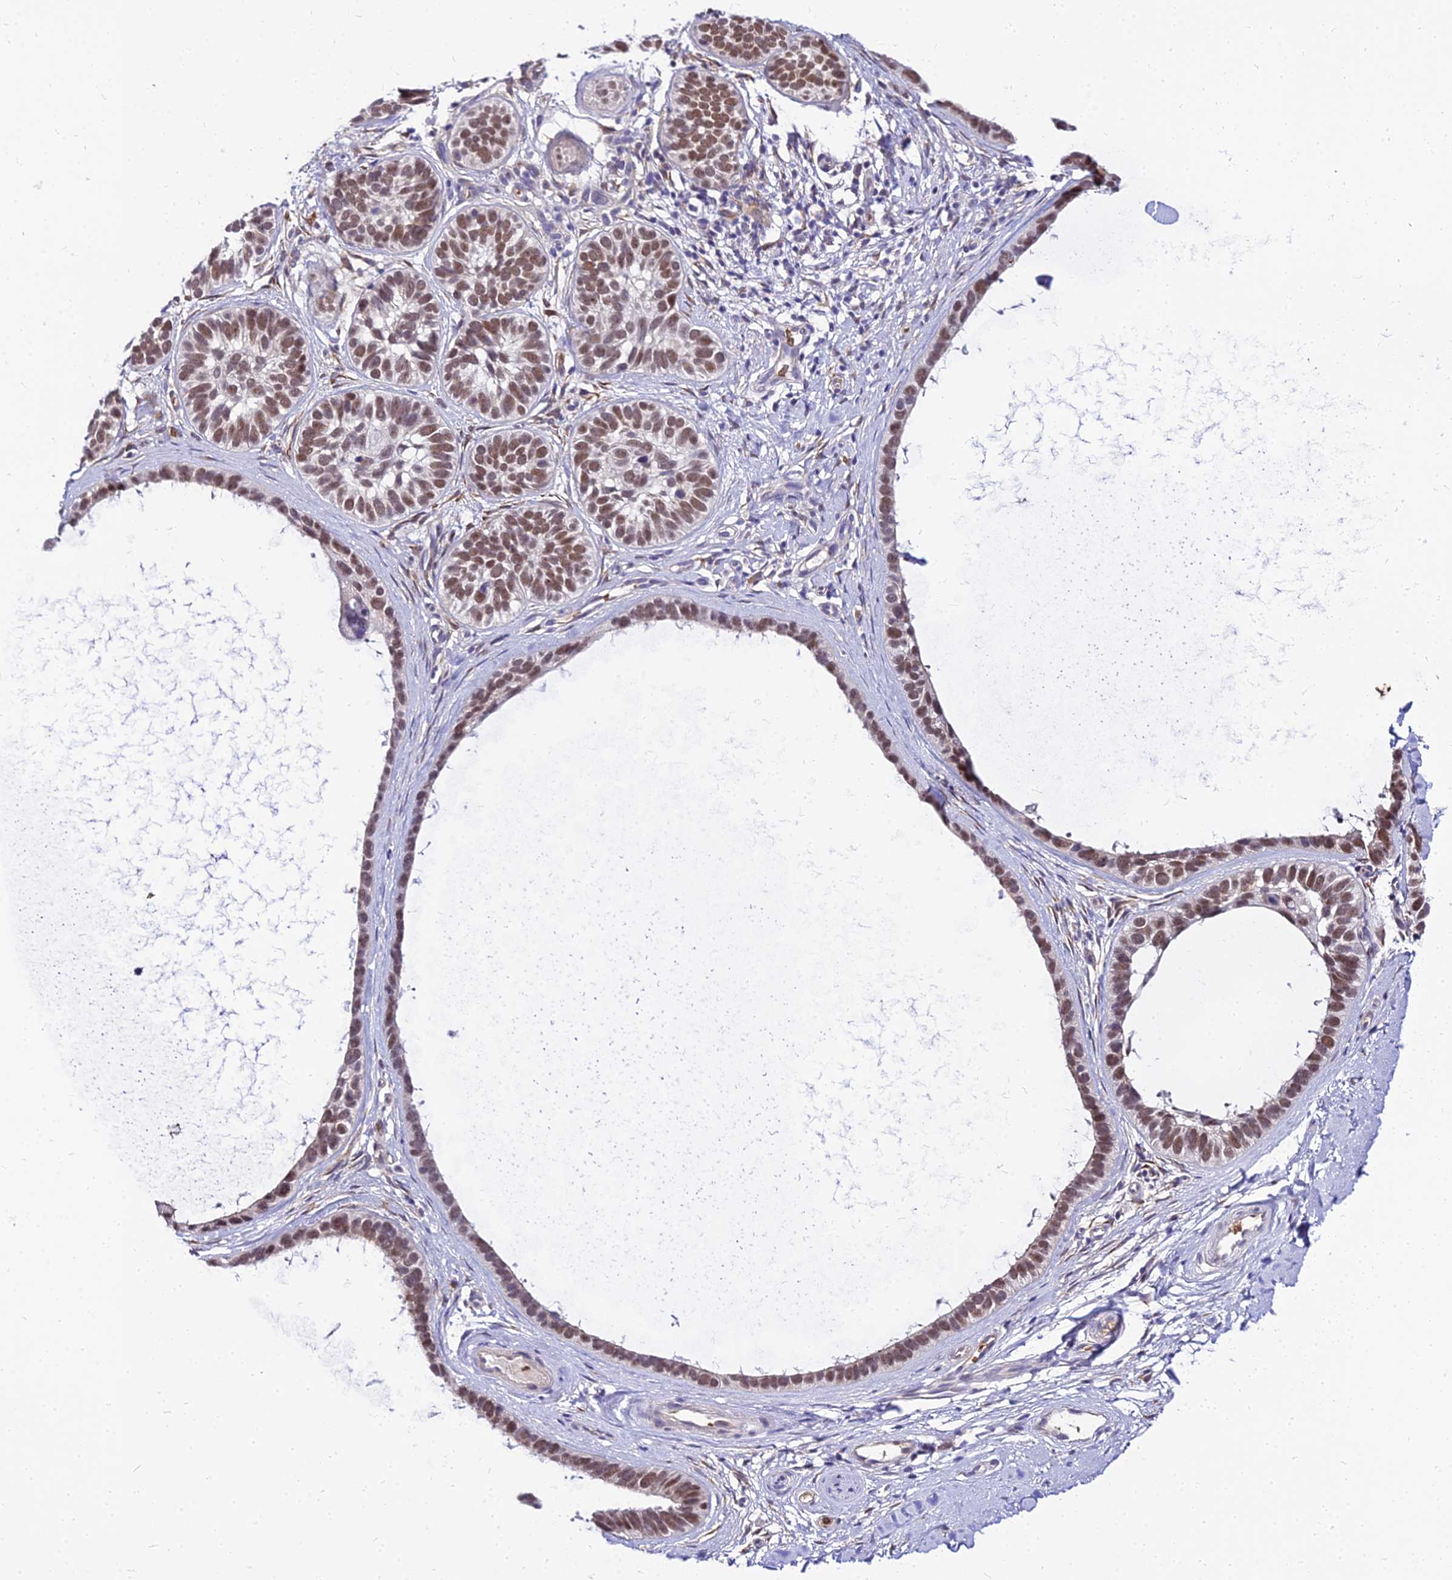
{"staining": {"intensity": "moderate", "quantity": ">75%", "location": "nuclear"}, "tissue": "skin cancer", "cell_type": "Tumor cells", "image_type": "cancer", "snomed": [{"axis": "morphology", "description": "Basal cell carcinoma"}, {"axis": "topography", "description": "Skin"}], "caption": "Skin cancer (basal cell carcinoma) stained for a protein (brown) demonstrates moderate nuclear positive expression in about >75% of tumor cells.", "gene": "BCL9", "patient": {"sex": "male", "age": 62}}